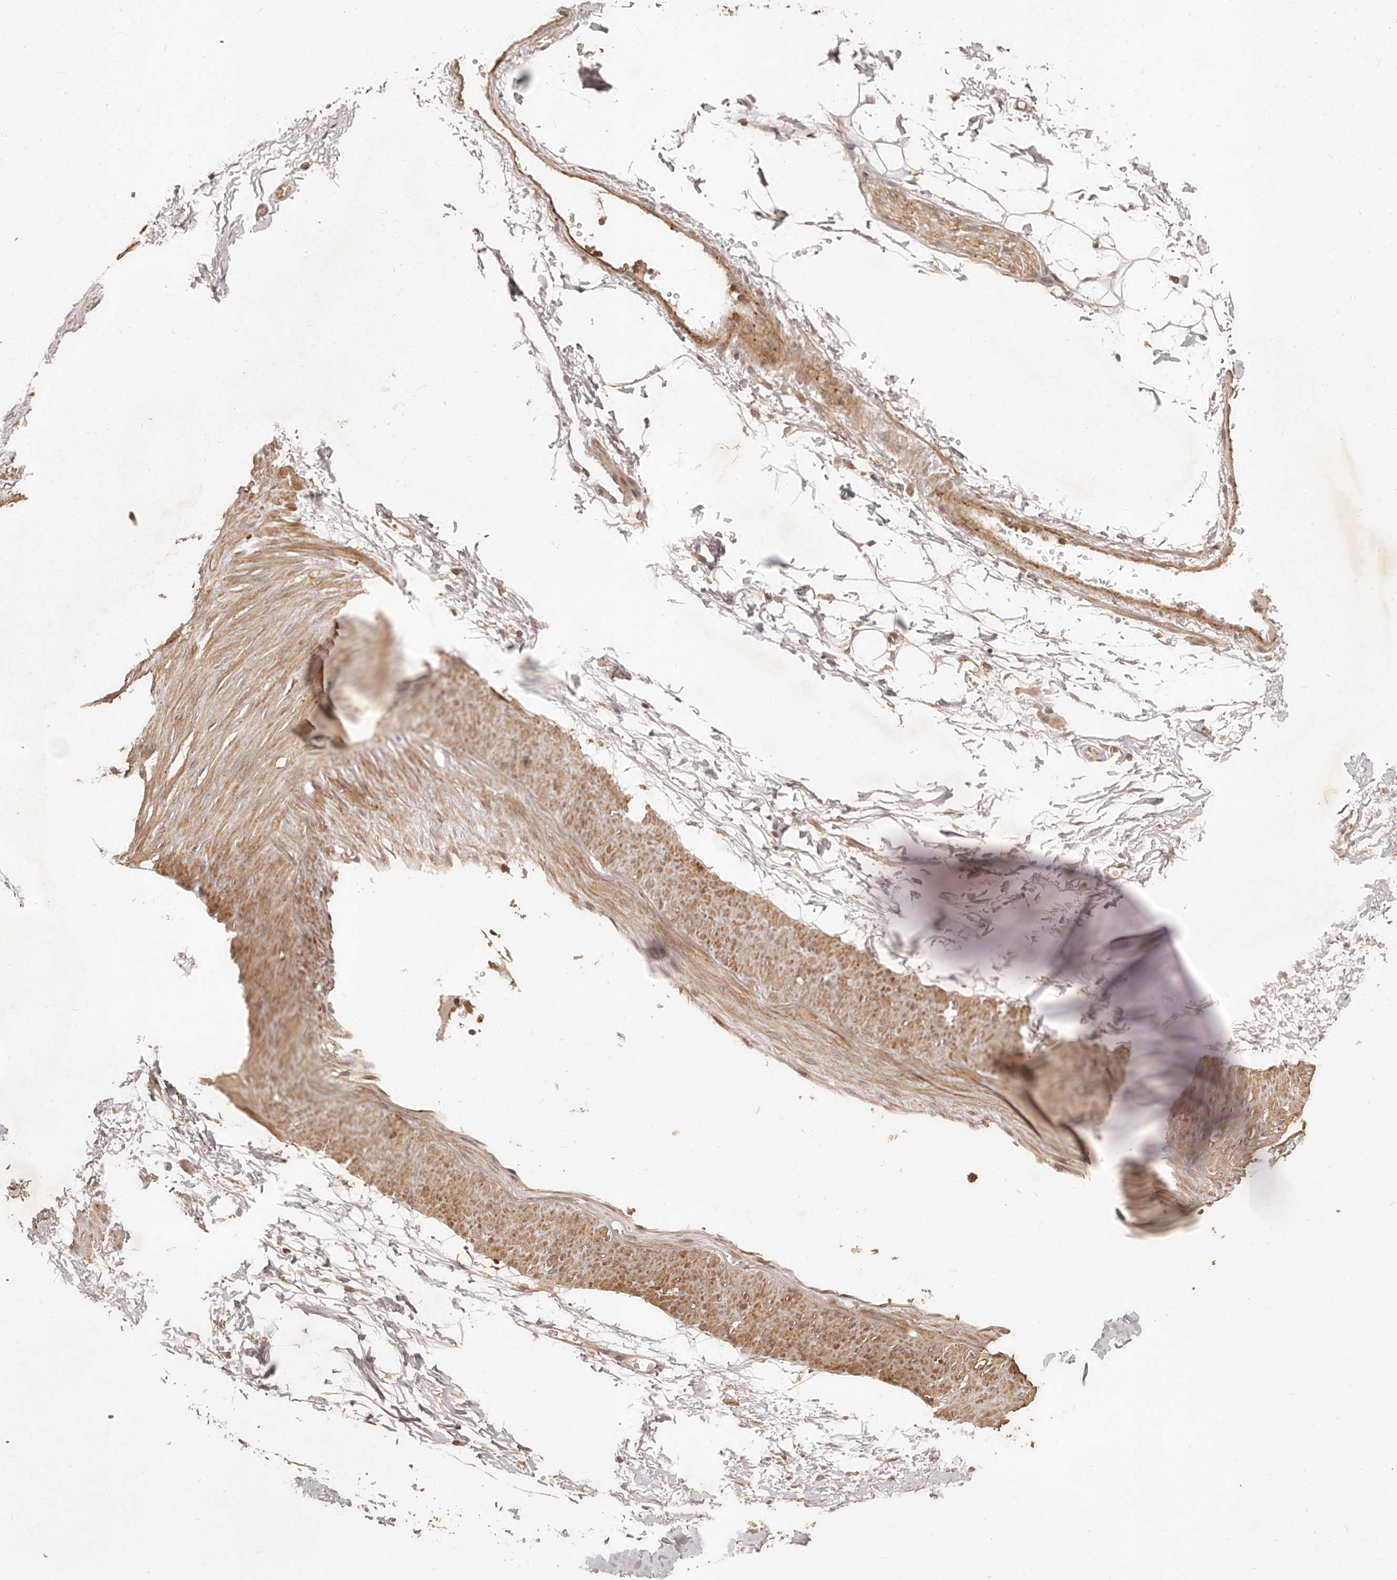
{"staining": {"intensity": "moderate", "quantity": ">75%", "location": "cytoplasmic/membranous"}, "tissue": "adipose tissue", "cell_type": "Adipocytes", "image_type": "normal", "snomed": [{"axis": "morphology", "description": "Normal tissue, NOS"}, {"axis": "morphology", "description": "Adenocarcinoma, NOS"}, {"axis": "topography", "description": "Pancreas"}, {"axis": "topography", "description": "Peripheral nerve tissue"}], "caption": "Moderate cytoplasmic/membranous protein positivity is appreciated in about >75% of adipocytes in adipose tissue. Immunohistochemistry (ihc) stains the protein in brown and the nuclei are stained blue.", "gene": "CCL14", "patient": {"sex": "male", "age": 59}}